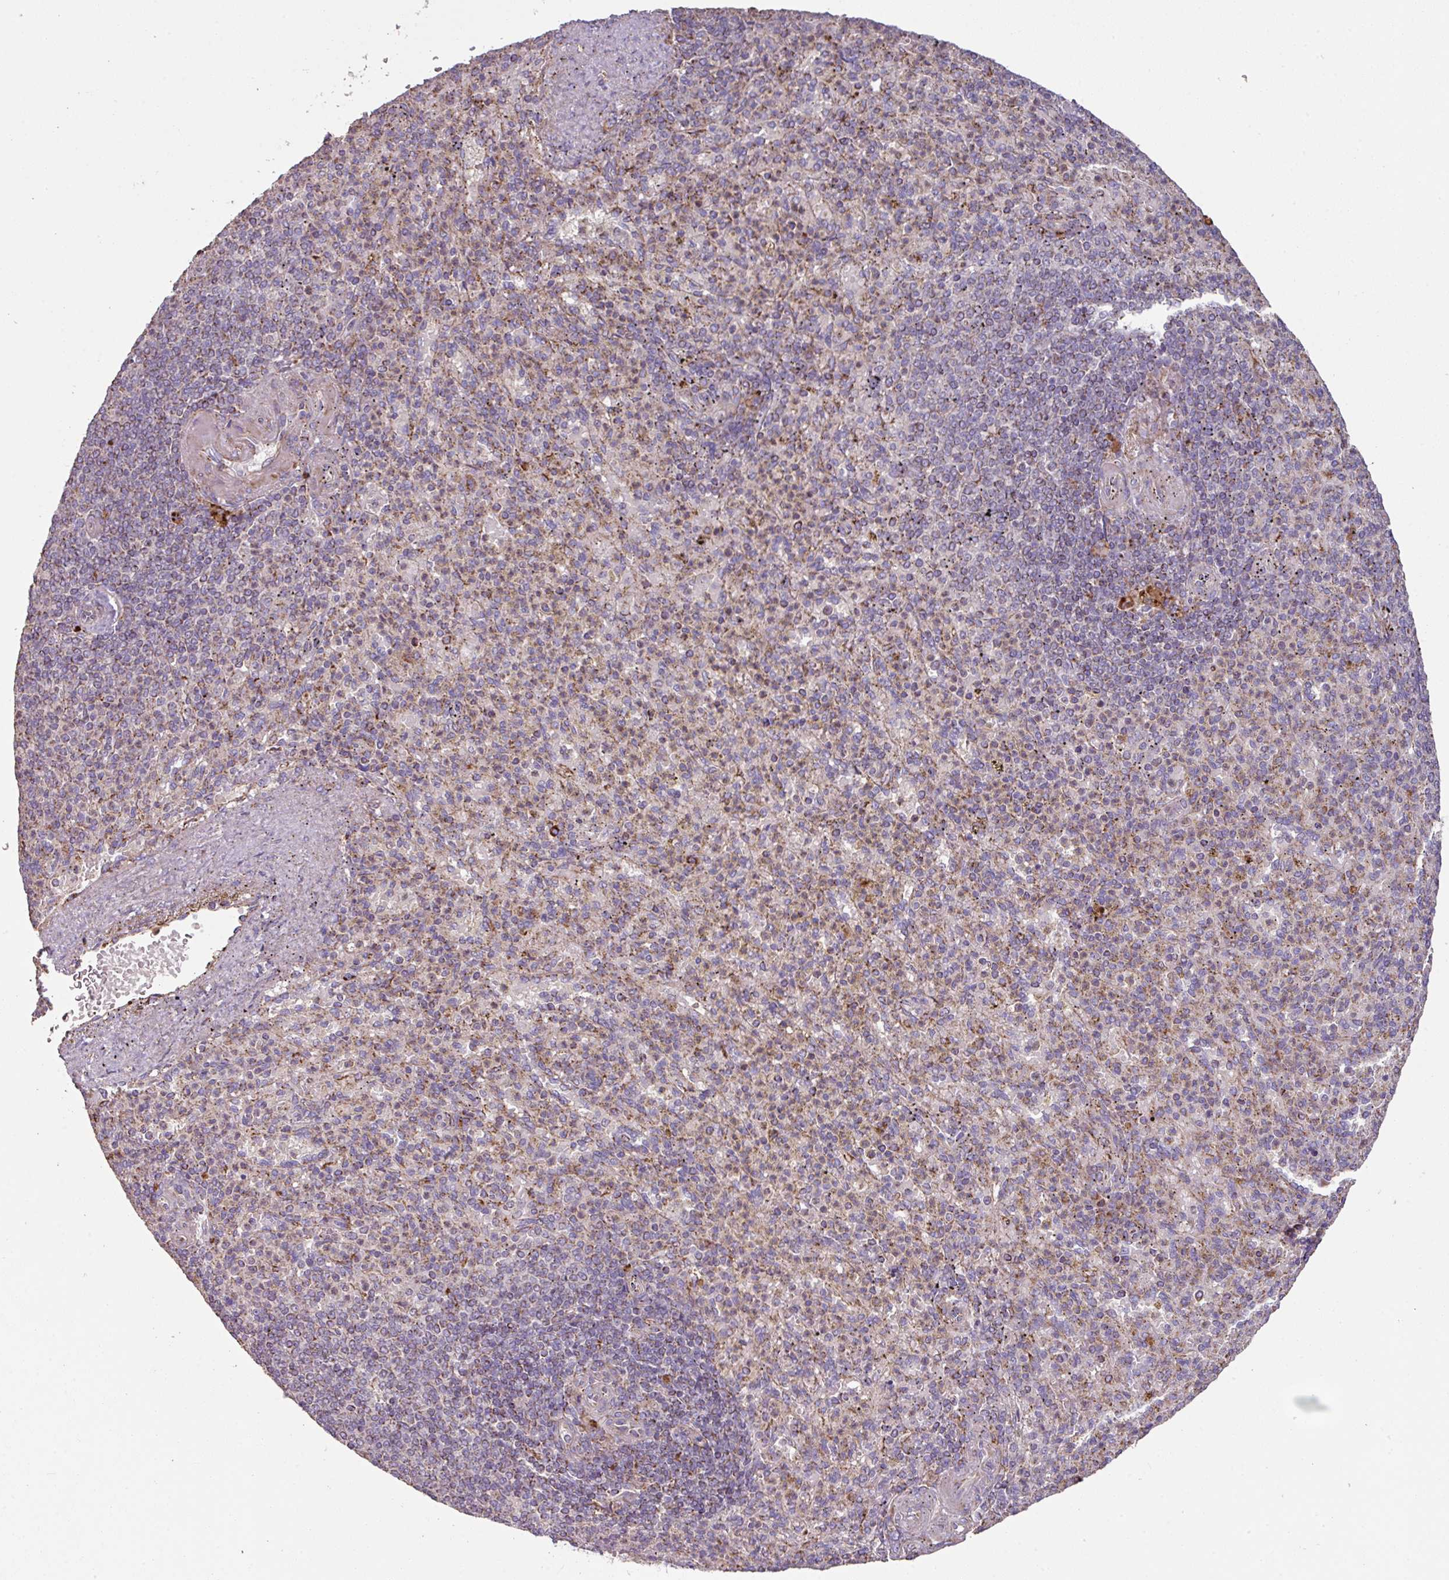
{"staining": {"intensity": "moderate", "quantity": "<25%", "location": "cytoplasmic/membranous"}, "tissue": "spleen", "cell_type": "Cells in red pulp", "image_type": "normal", "snomed": [{"axis": "morphology", "description": "Normal tissue, NOS"}, {"axis": "topography", "description": "Spleen"}], "caption": "Protein positivity by immunohistochemistry (IHC) displays moderate cytoplasmic/membranous positivity in approximately <25% of cells in red pulp in benign spleen.", "gene": "ENSG00000260170", "patient": {"sex": "female", "age": 74}}